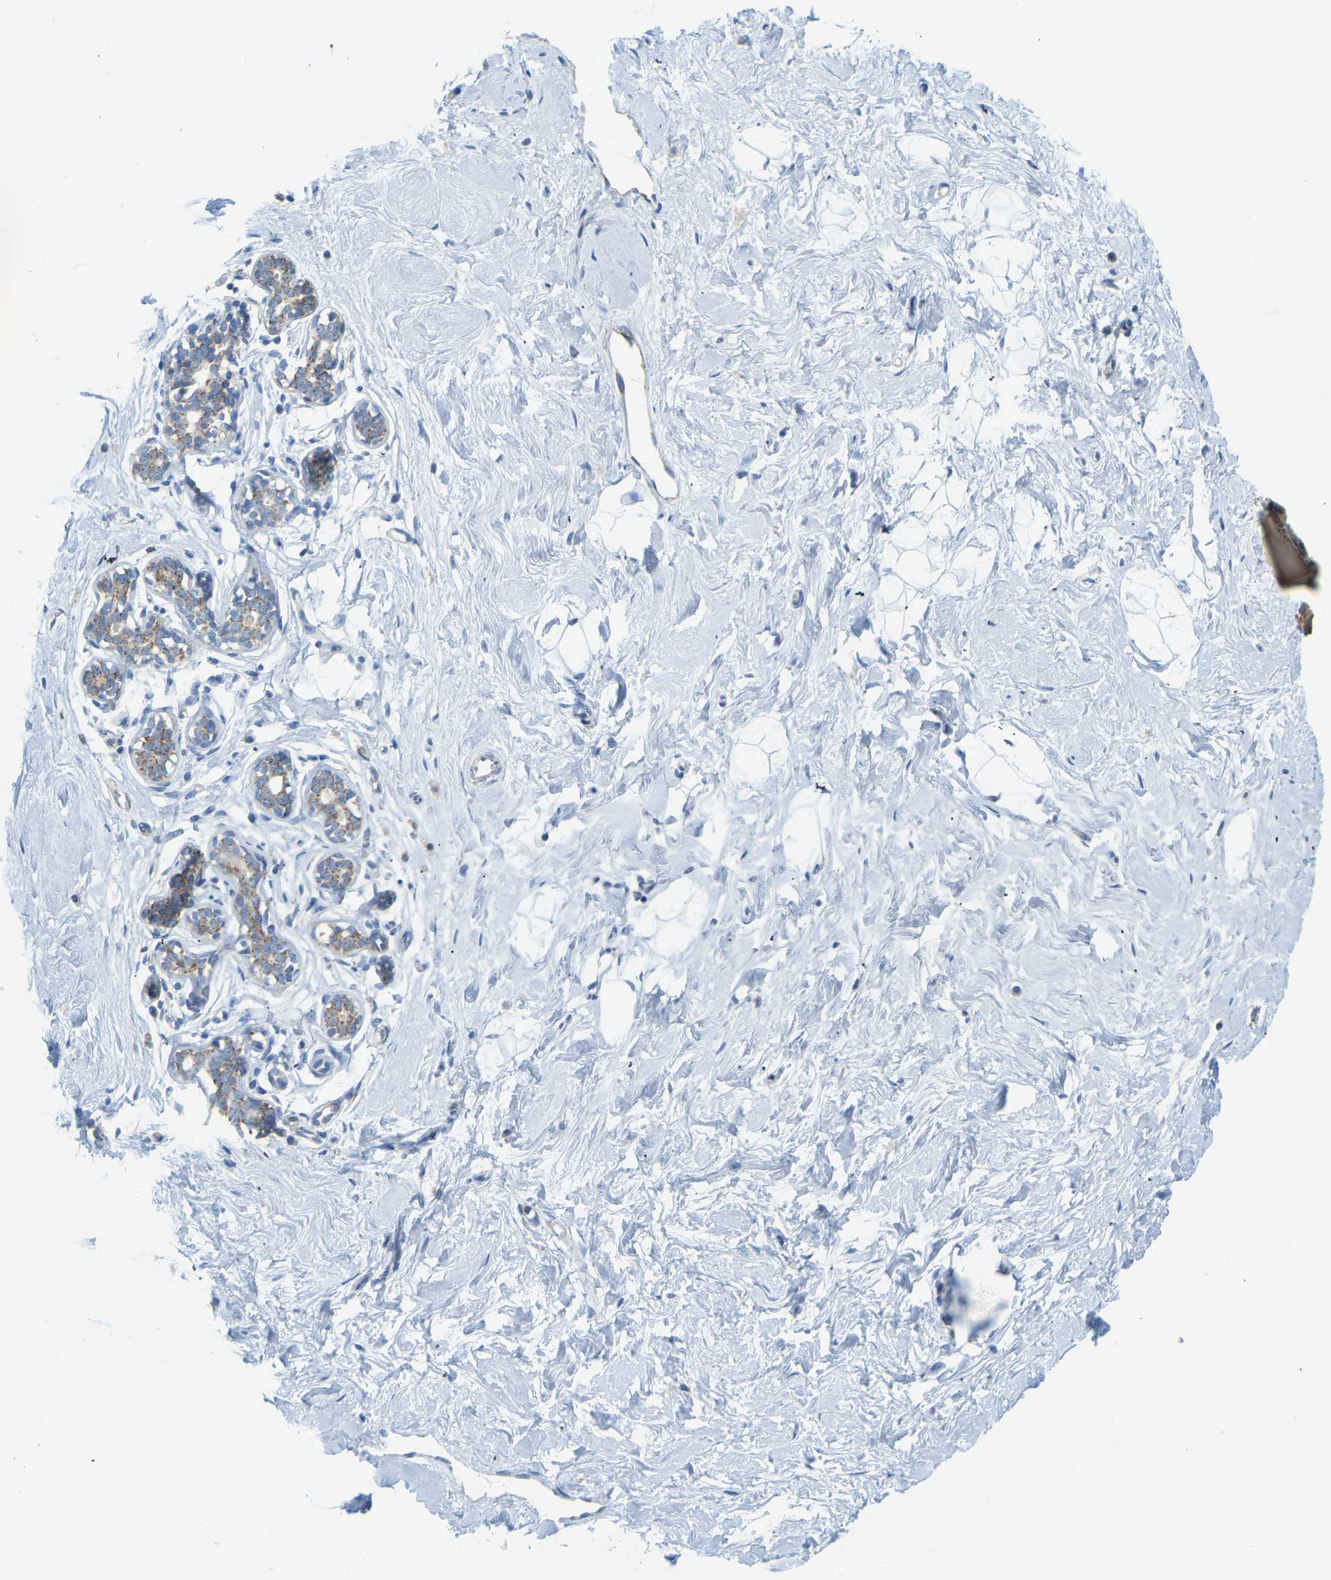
{"staining": {"intensity": "negative", "quantity": "none", "location": "none"}, "tissue": "breast", "cell_type": "Adipocytes", "image_type": "normal", "snomed": [{"axis": "morphology", "description": "Normal tissue, NOS"}, {"axis": "topography", "description": "Breast"}], "caption": "DAB (3,3'-diaminobenzidine) immunohistochemical staining of normal human breast displays no significant staining in adipocytes.", "gene": "GDA", "patient": {"sex": "female", "age": 23}}